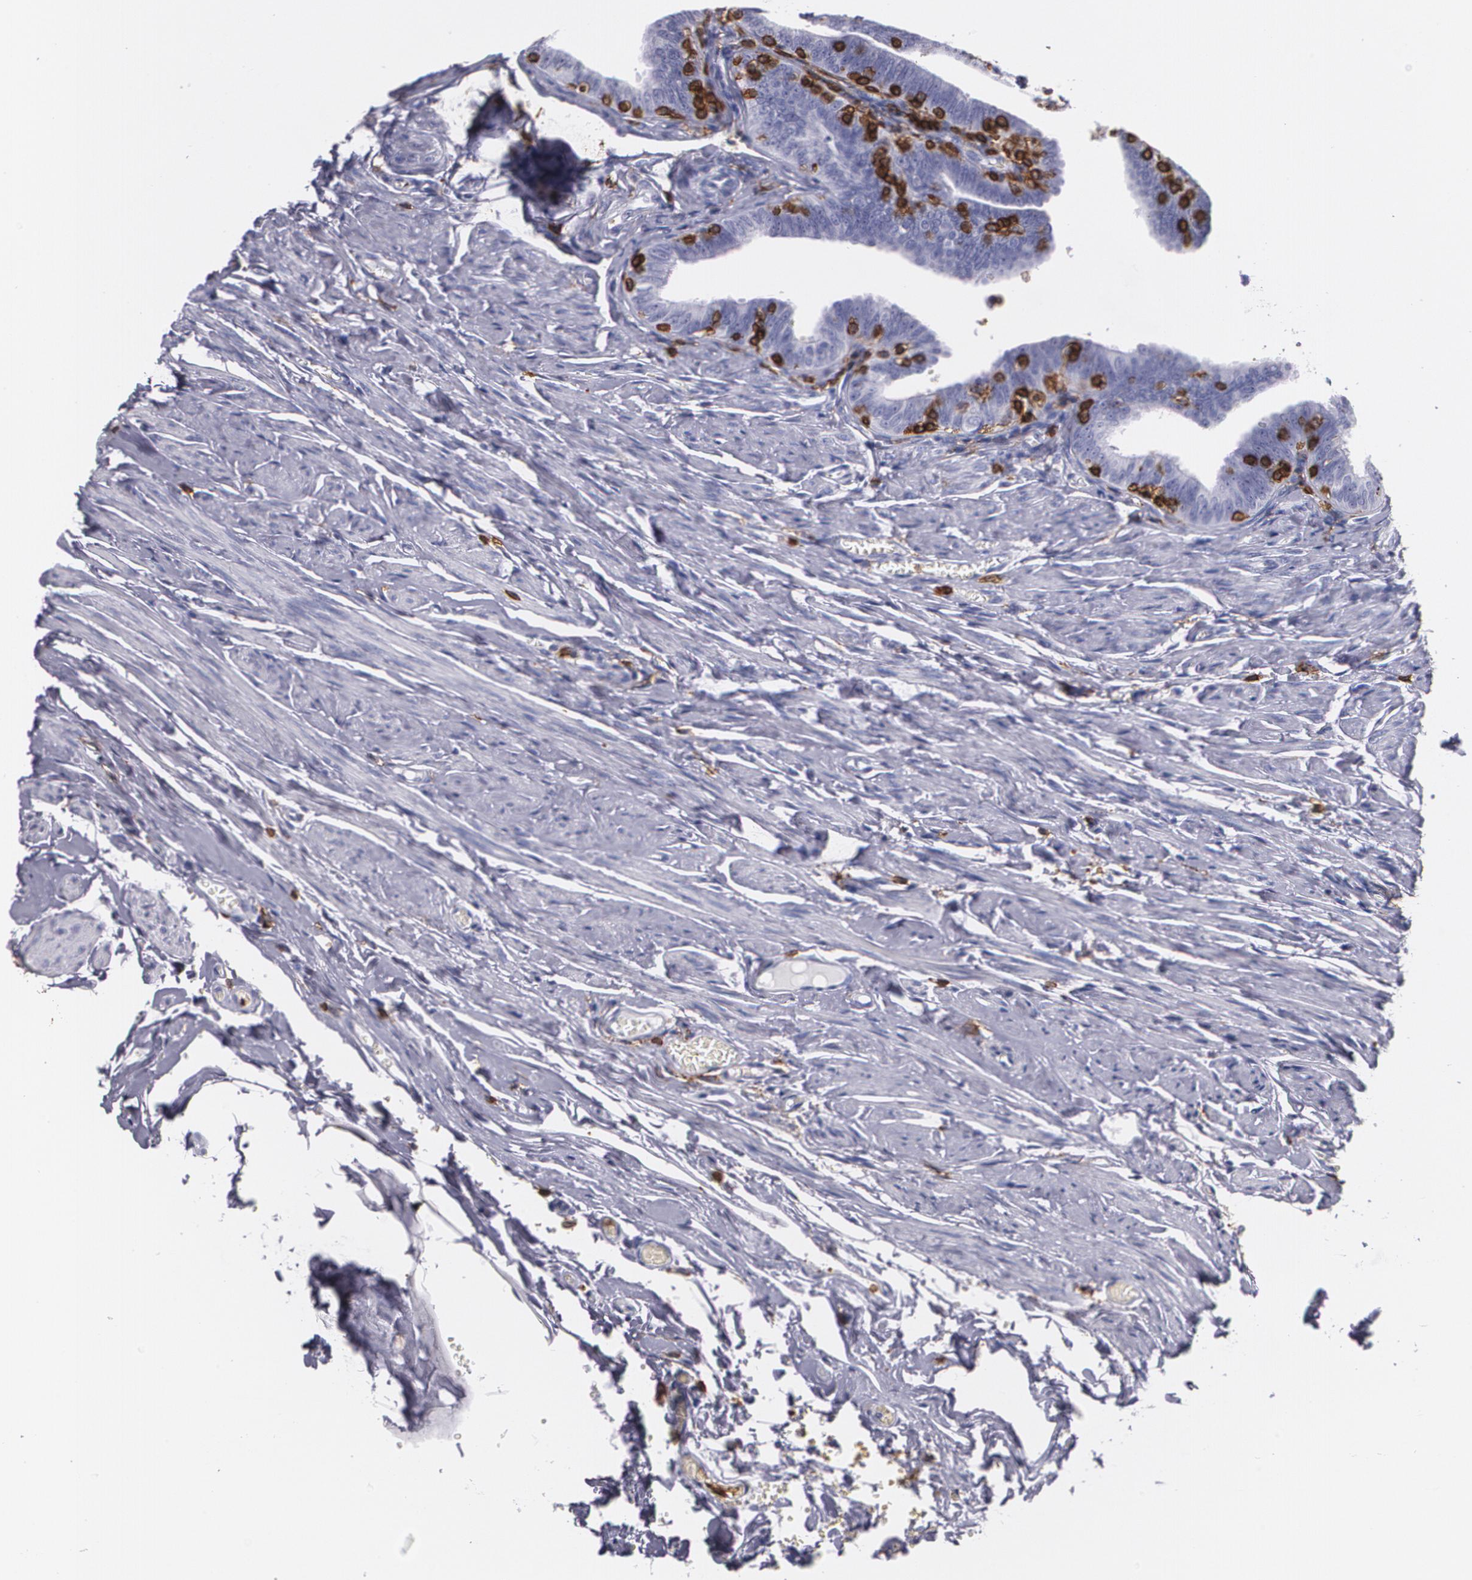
{"staining": {"intensity": "negative", "quantity": "none", "location": "none"}, "tissue": "fallopian tube", "cell_type": "Glandular cells", "image_type": "normal", "snomed": [{"axis": "morphology", "description": "Normal tissue, NOS"}, {"axis": "topography", "description": "Fallopian tube"}, {"axis": "topography", "description": "Ovary"}], "caption": "The histopathology image displays no significant staining in glandular cells of fallopian tube. Brightfield microscopy of immunohistochemistry (IHC) stained with DAB (3,3'-diaminobenzidine) (brown) and hematoxylin (blue), captured at high magnification.", "gene": "PTPRC", "patient": {"sex": "female", "age": 69}}